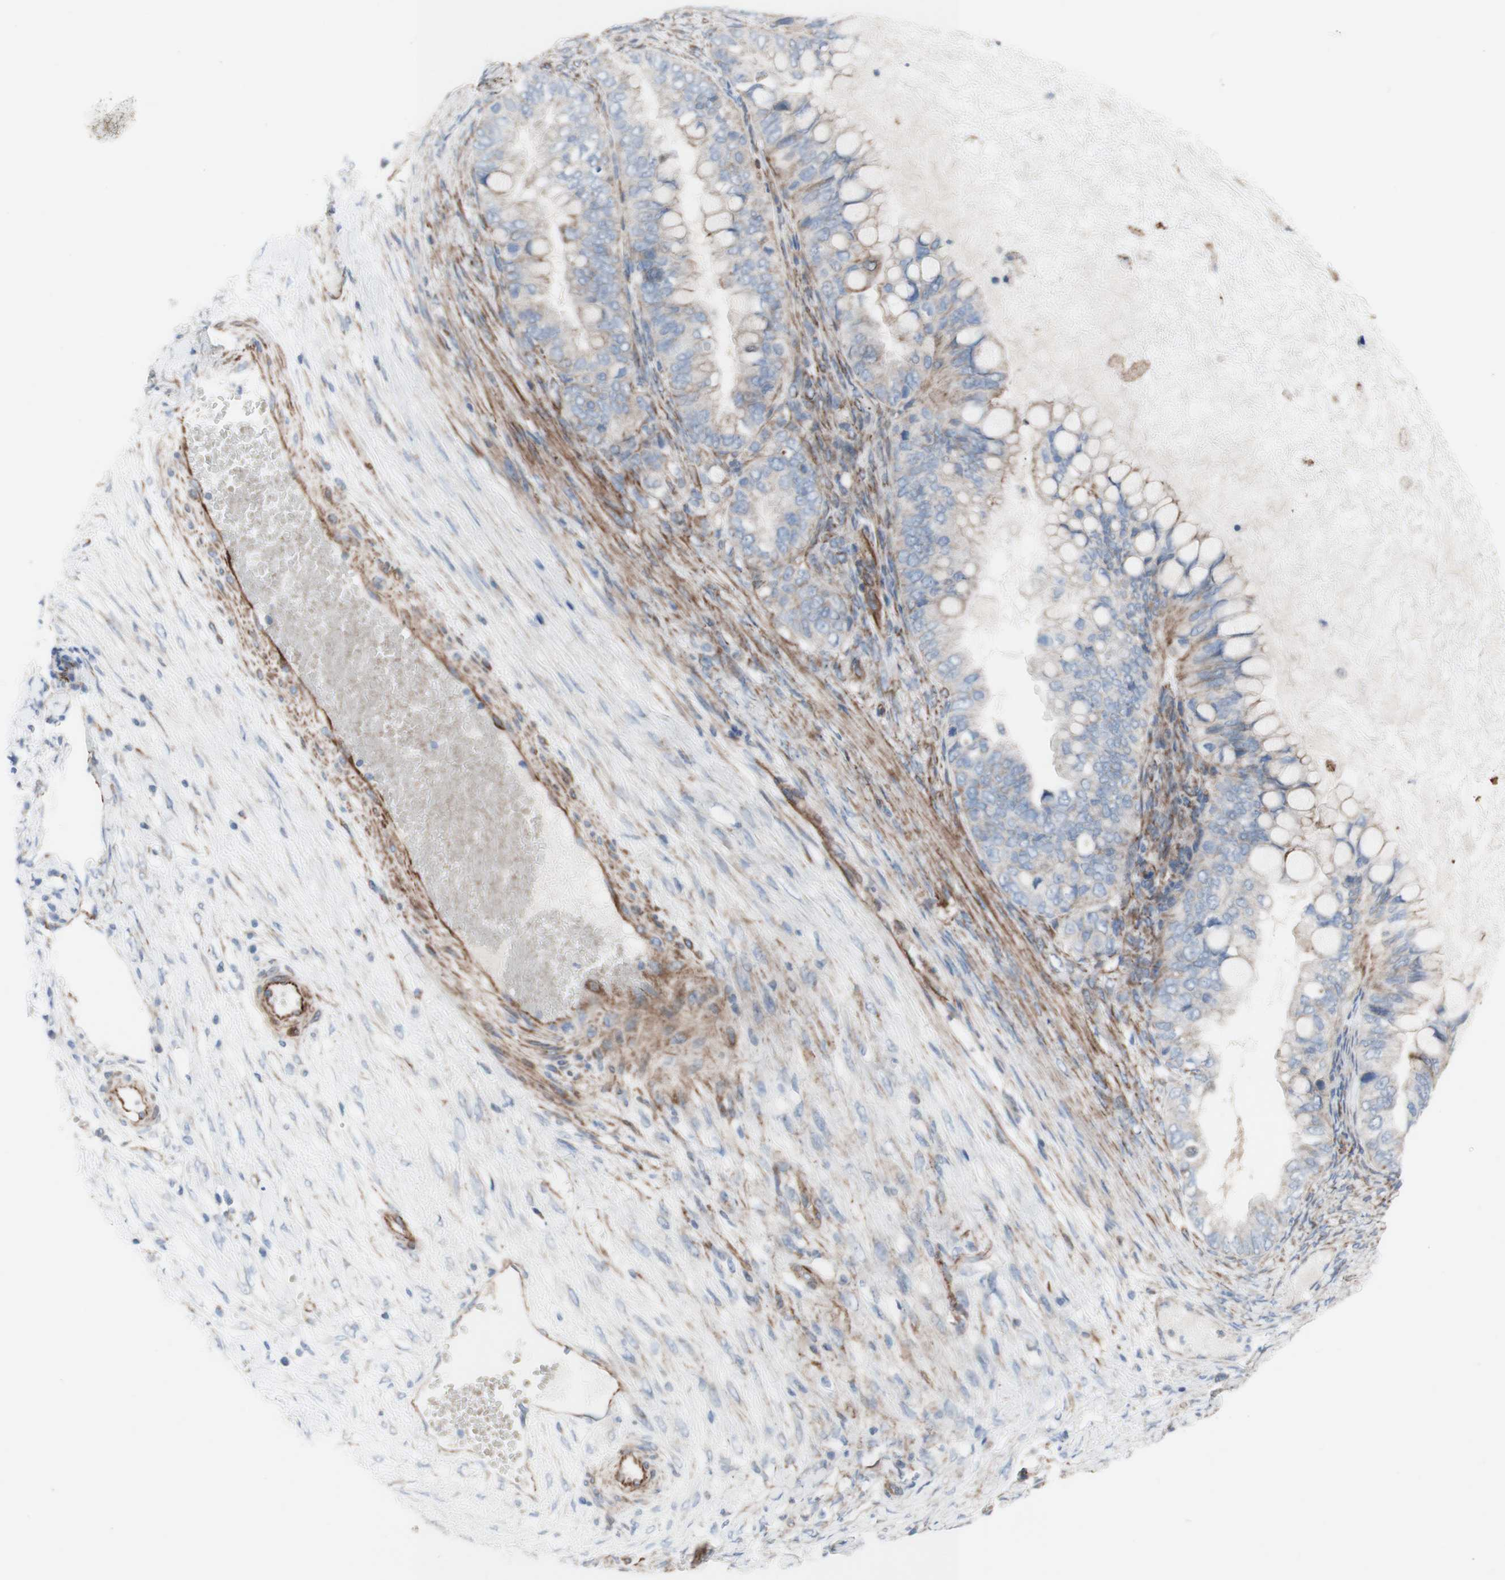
{"staining": {"intensity": "weak", "quantity": "<25%", "location": "cytoplasmic/membranous"}, "tissue": "ovarian cancer", "cell_type": "Tumor cells", "image_type": "cancer", "snomed": [{"axis": "morphology", "description": "Cystadenocarcinoma, mucinous, NOS"}, {"axis": "topography", "description": "Ovary"}], "caption": "Immunohistochemical staining of human ovarian cancer (mucinous cystadenocarcinoma) reveals no significant staining in tumor cells.", "gene": "AGPAT5", "patient": {"sex": "female", "age": 80}}